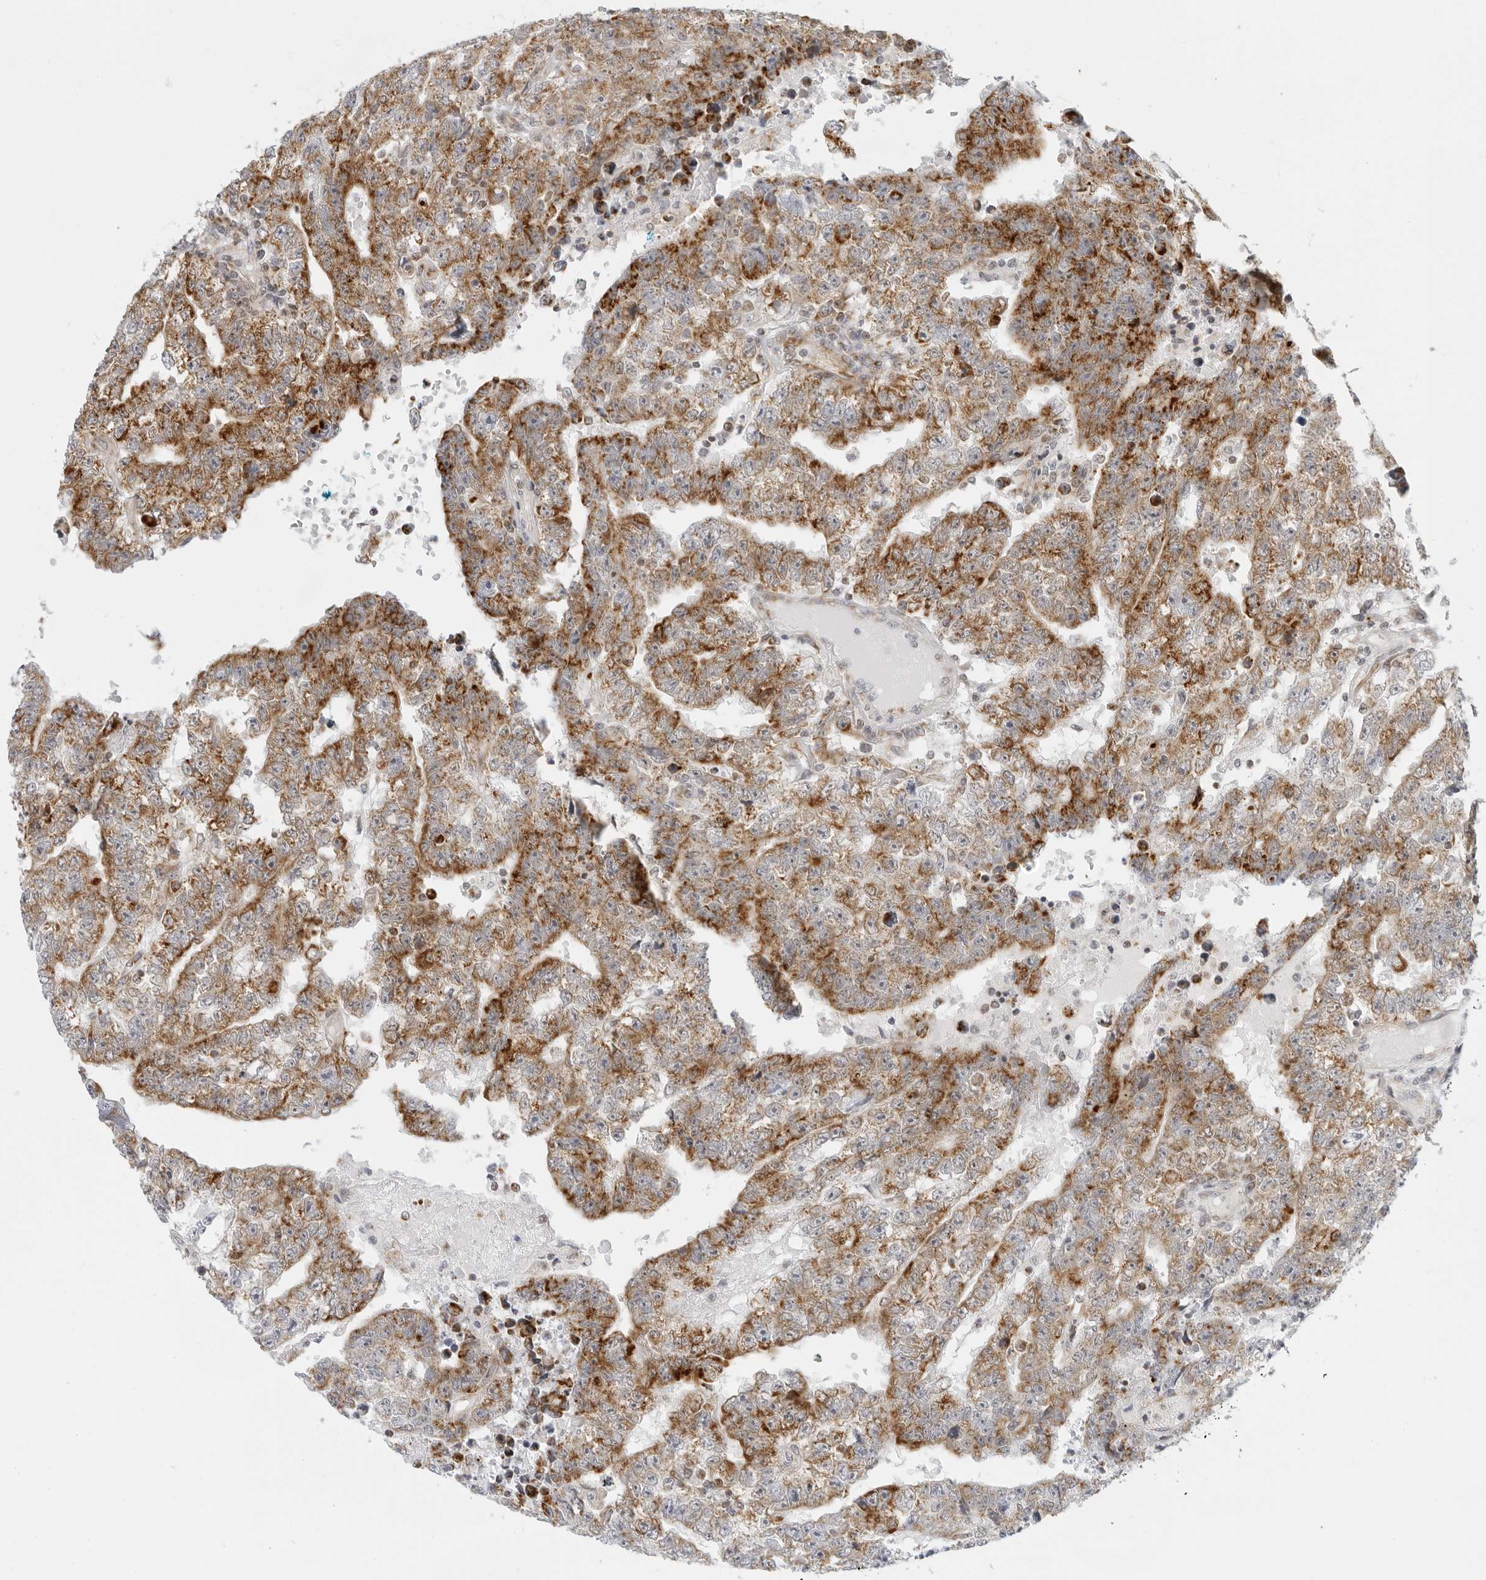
{"staining": {"intensity": "moderate", "quantity": ">75%", "location": "cytoplasmic/membranous"}, "tissue": "testis cancer", "cell_type": "Tumor cells", "image_type": "cancer", "snomed": [{"axis": "morphology", "description": "Carcinoma, Embryonal, NOS"}, {"axis": "topography", "description": "Testis"}], "caption": "Tumor cells demonstrate medium levels of moderate cytoplasmic/membranous positivity in about >75% of cells in testis cancer.", "gene": "CIART", "patient": {"sex": "male", "age": 25}}